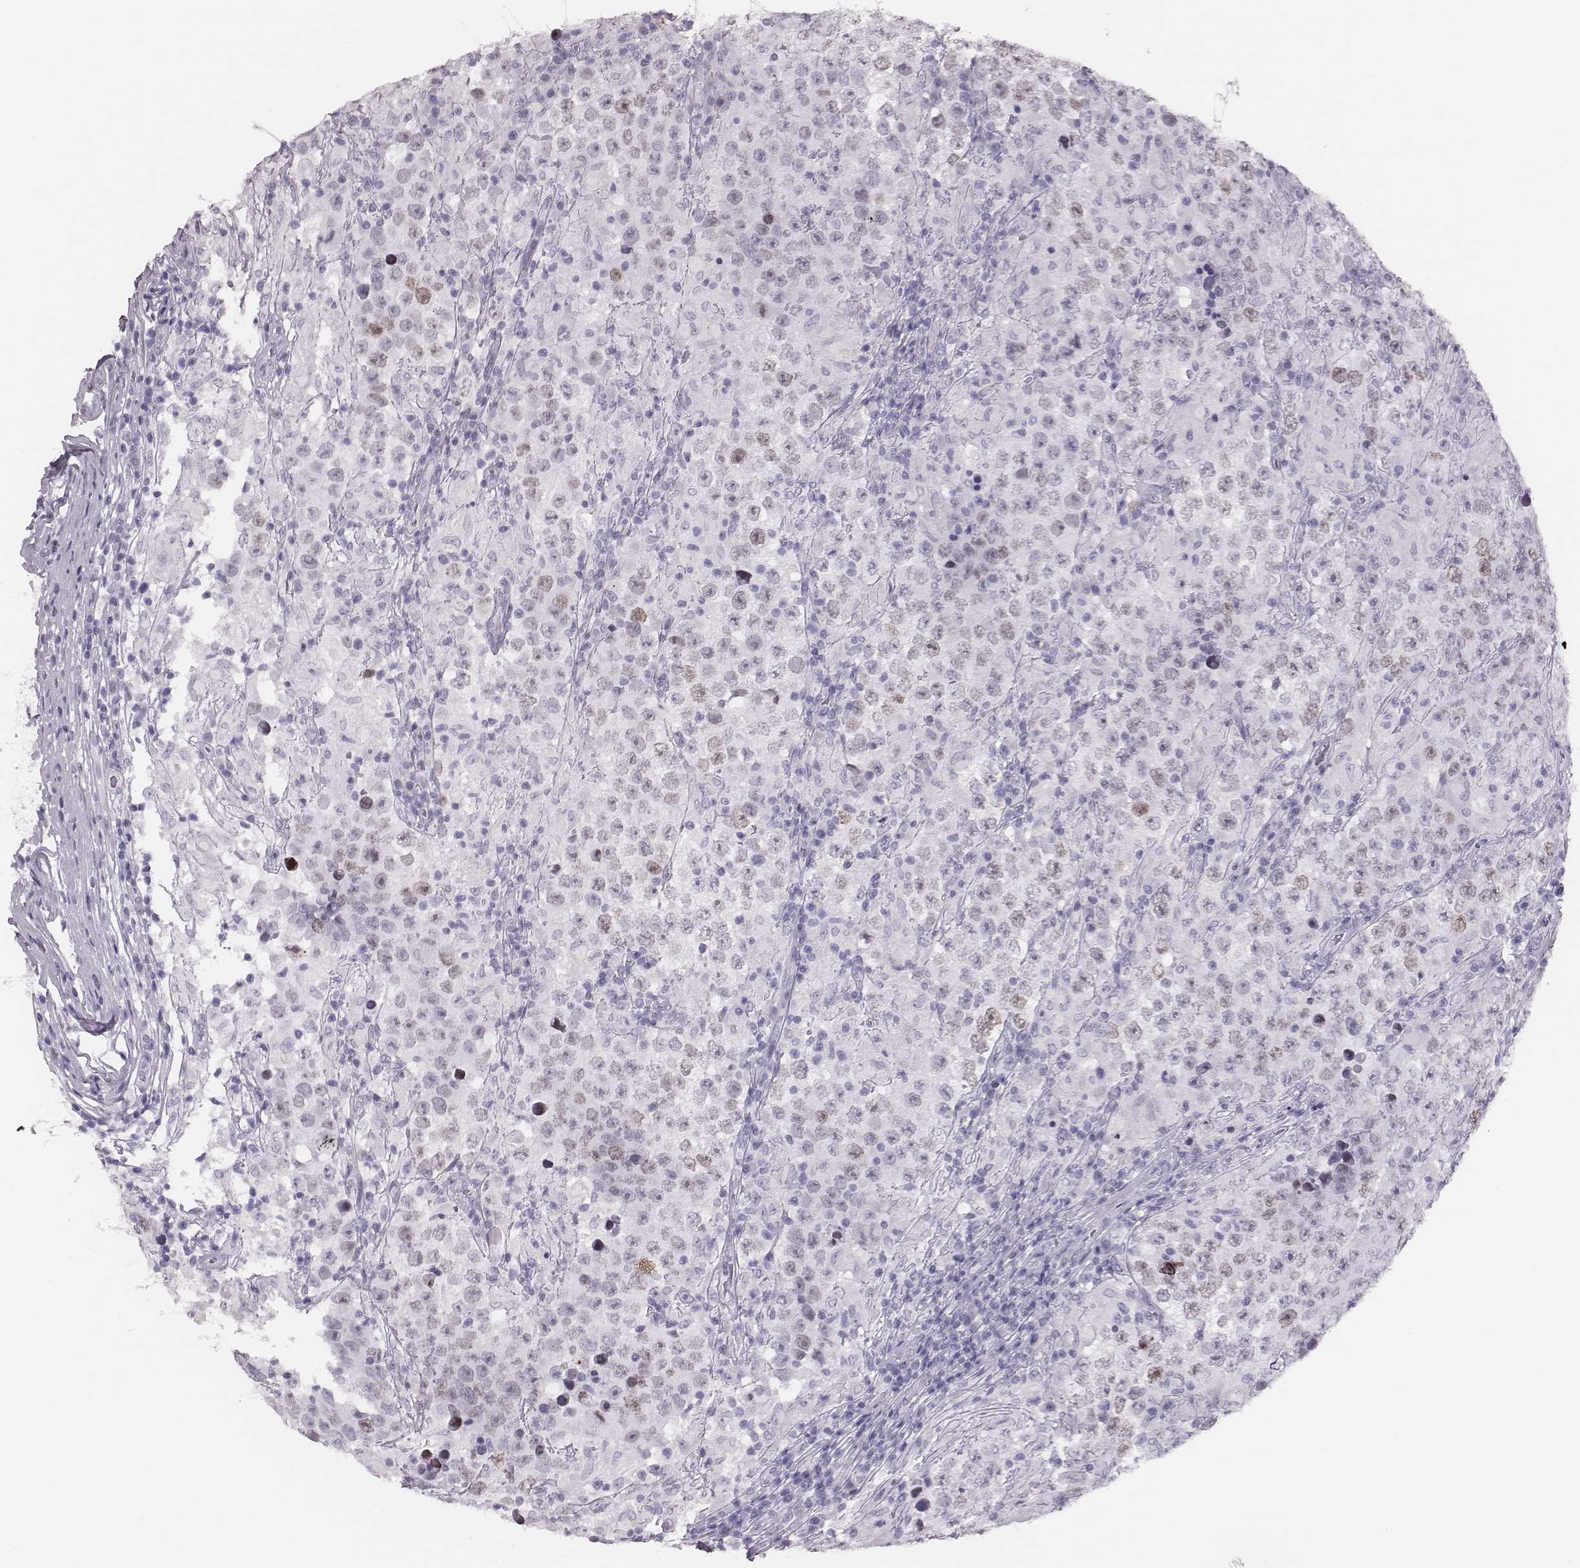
{"staining": {"intensity": "negative", "quantity": "none", "location": "none"}, "tissue": "testis cancer", "cell_type": "Tumor cells", "image_type": "cancer", "snomed": [{"axis": "morphology", "description": "Seminoma, NOS"}, {"axis": "morphology", "description": "Carcinoma, Embryonal, NOS"}, {"axis": "topography", "description": "Testis"}], "caption": "Tumor cells show no significant staining in testis cancer.", "gene": "H1-6", "patient": {"sex": "male", "age": 41}}